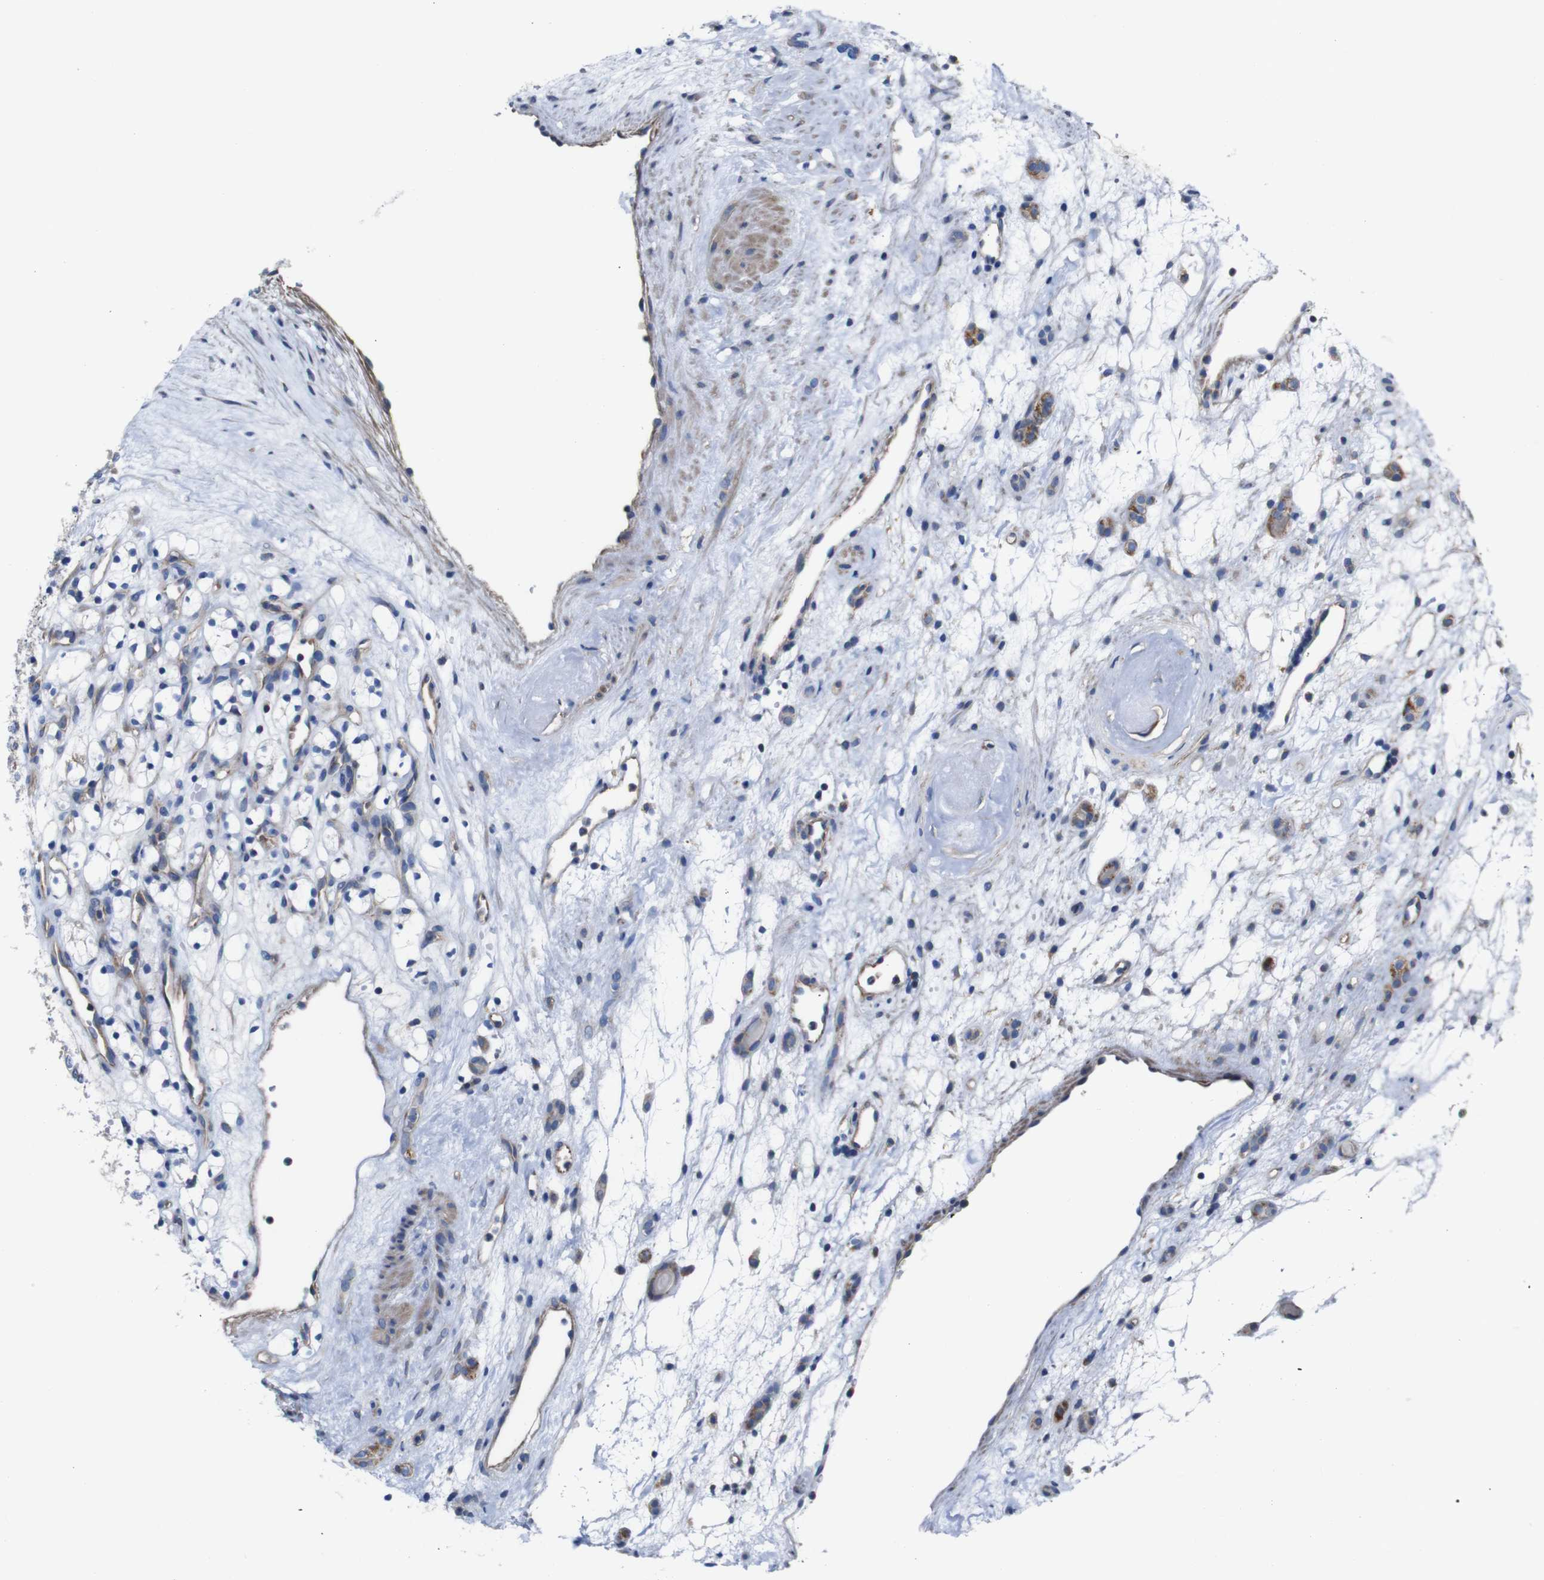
{"staining": {"intensity": "moderate", "quantity": ">75%", "location": "cytoplasmic/membranous"}, "tissue": "renal cancer", "cell_type": "Tumor cells", "image_type": "cancer", "snomed": [{"axis": "morphology", "description": "Adenocarcinoma, NOS"}, {"axis": "topography", "description": "Kidney"}], "caption": "Immunohistochemical staining of human renal cancer (adenocarcinoma) shows moderate cytoplasmic/membranous protein positivity in about >75% of tumor cells. (DAB IHC with brightfield microscopy, high magnification).", "gene": "PDCD1LG2", "patient": {"sex": "female", "age": 60}}